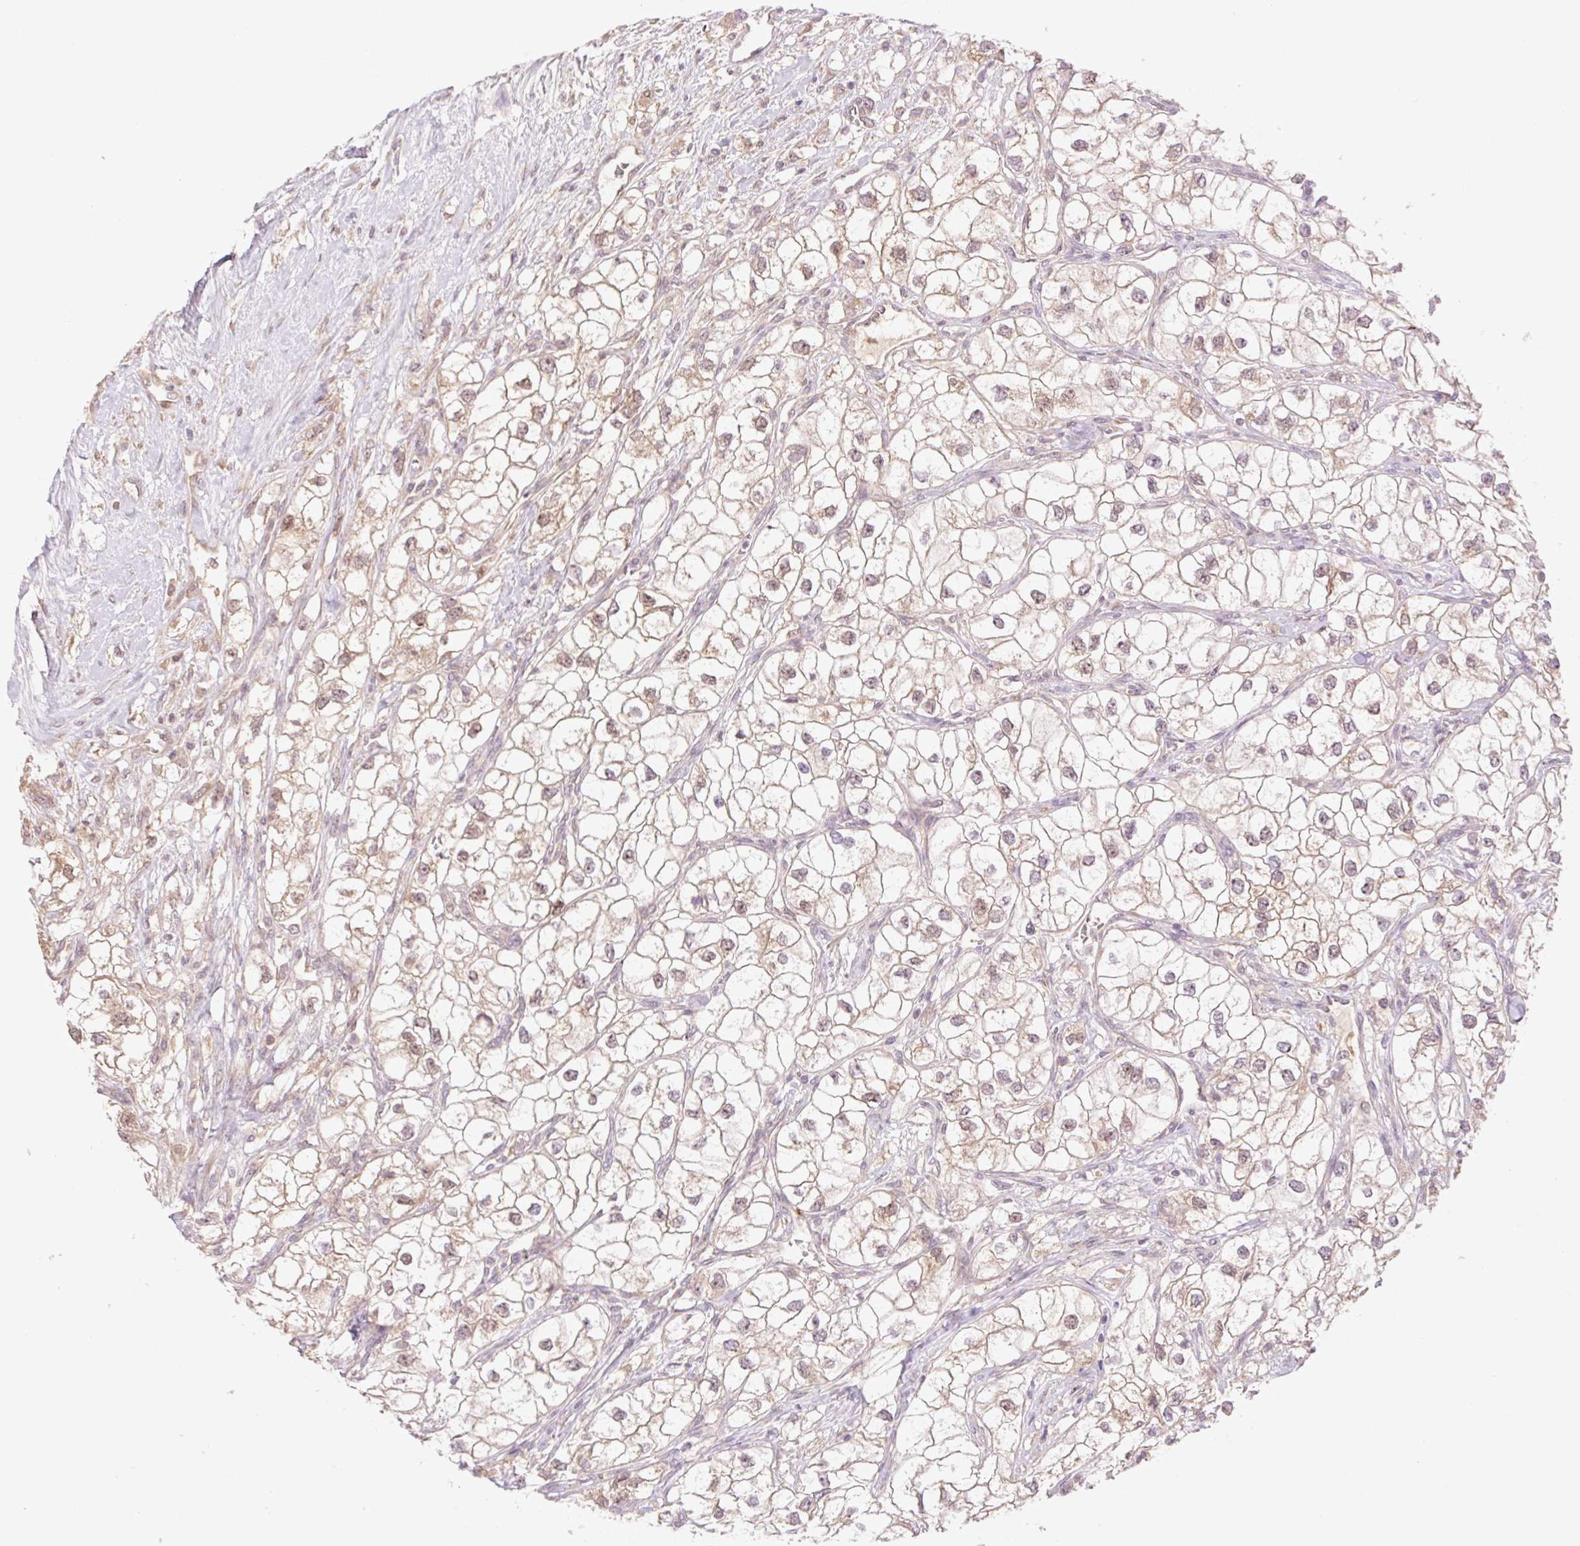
{"staining": {"intensity": "weak", "quantity": "25%-75%", "location": "nuclear"}, "tissue": "renal cancer", "cell_type": "Tumor cells", "image_type": "cancer", "snomed": [{"axis": "morphology", "description": "Adenocarcinoma, NOS"}, {"axis": "topography", "description": "Kidney"}], "caption": "Immunohistochemical staining of human renal adenocarcinoma shows low levels of weak nuclear protein staining in approximately 25%-75% of tumor cells.", "gene": "YJU2B", "patient": {"sex": "male", "age": 59}}